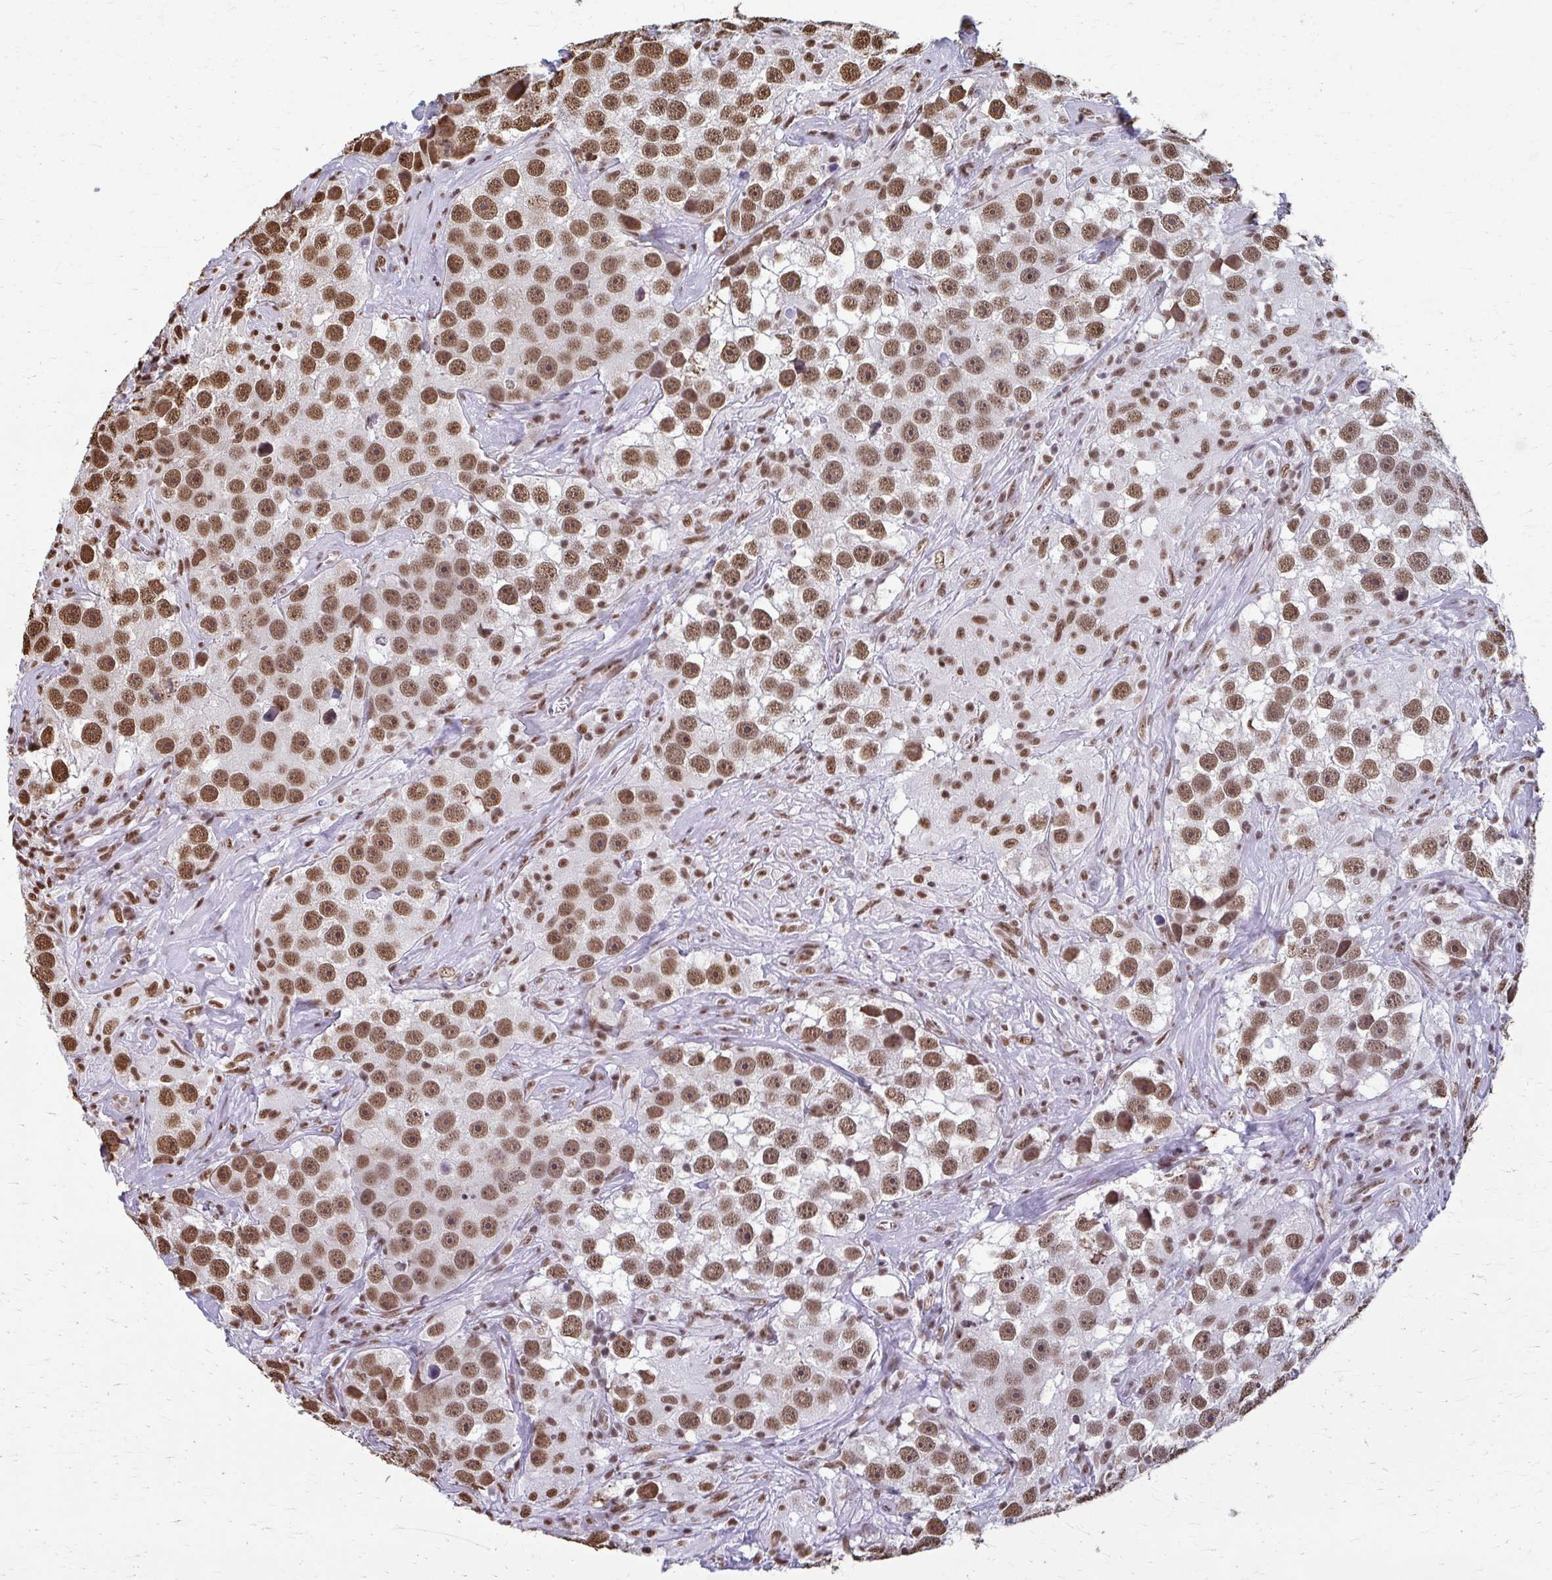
{"staining": {"intensity": "moderate", "quantity": ">75%", "location": "nuclear"}, "tissue": "testis cancer", "cell_type": "Tumor cells", "image_type": "cancer", "snomed": [{"axis": "morphology", "description": "Seminoma, NOS"}, {"axis": "topography", "description": "Testis"}], "caption": "Human testis cancer (seminoma) stained for a protein (brown) displays moderate nuclear positive staining in about >75% of tumor cells.", "gene": "SNRPA", "patient": {"sex": "male", "age": 49}}